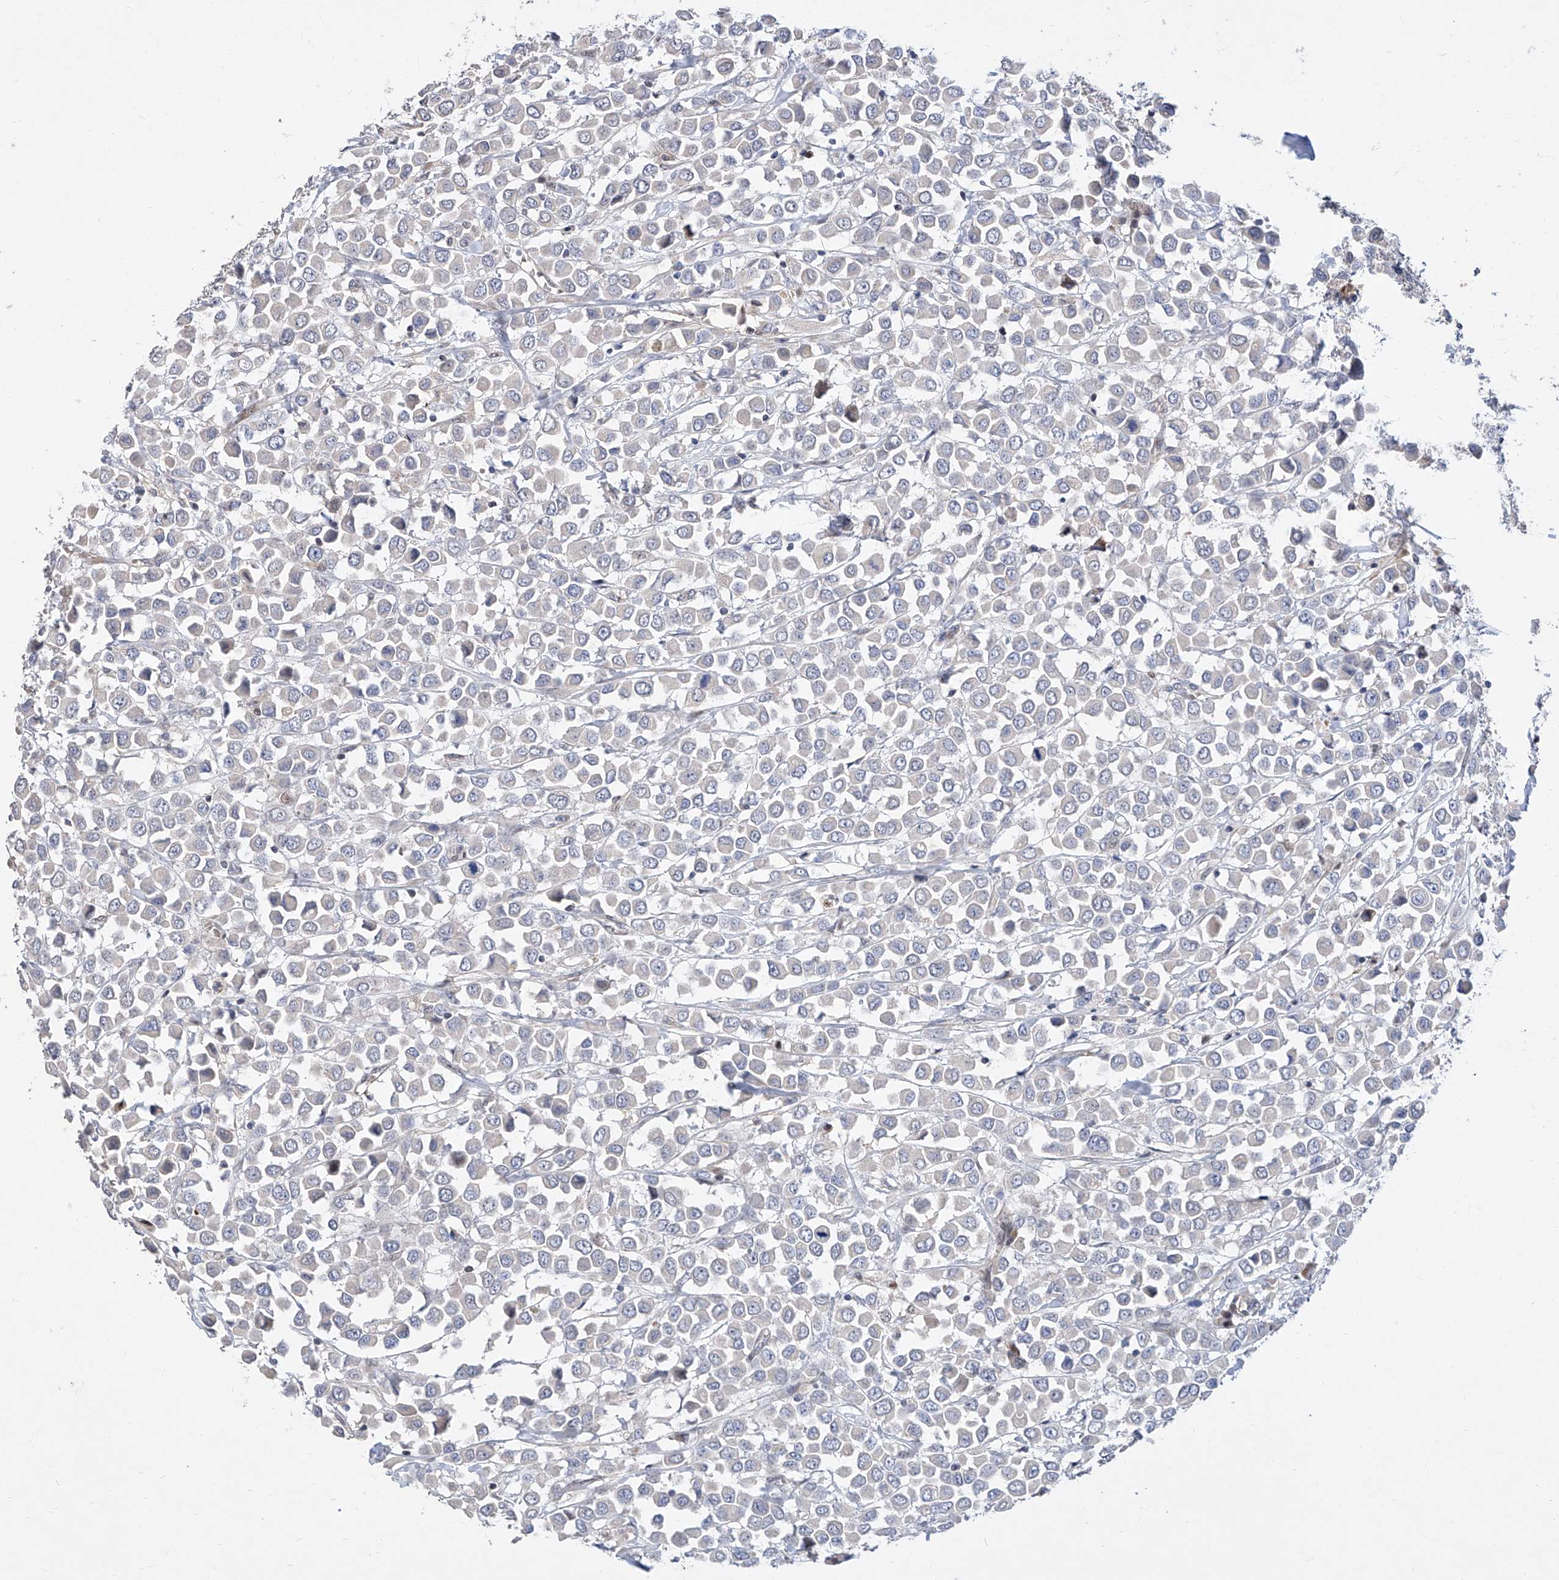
{"staining": {"intensity": "negative", "quantity": "none", "location": "none"}, "tissue": "breast cancer", "cell_type": "Tumor cells", "image_type": "cancer", "snomed": [{"axis": "morphology", "description": "Duct carcinoma"}, {"axis": "topography", "description": "Breast"}], "caption": "Breast intraductal carcinoma stained for a protein using immunohistochemistry (IHC) shows no staining tumor cells.", "gene": "FUCA2", "patient": {"sex": "female", "age": 61}}